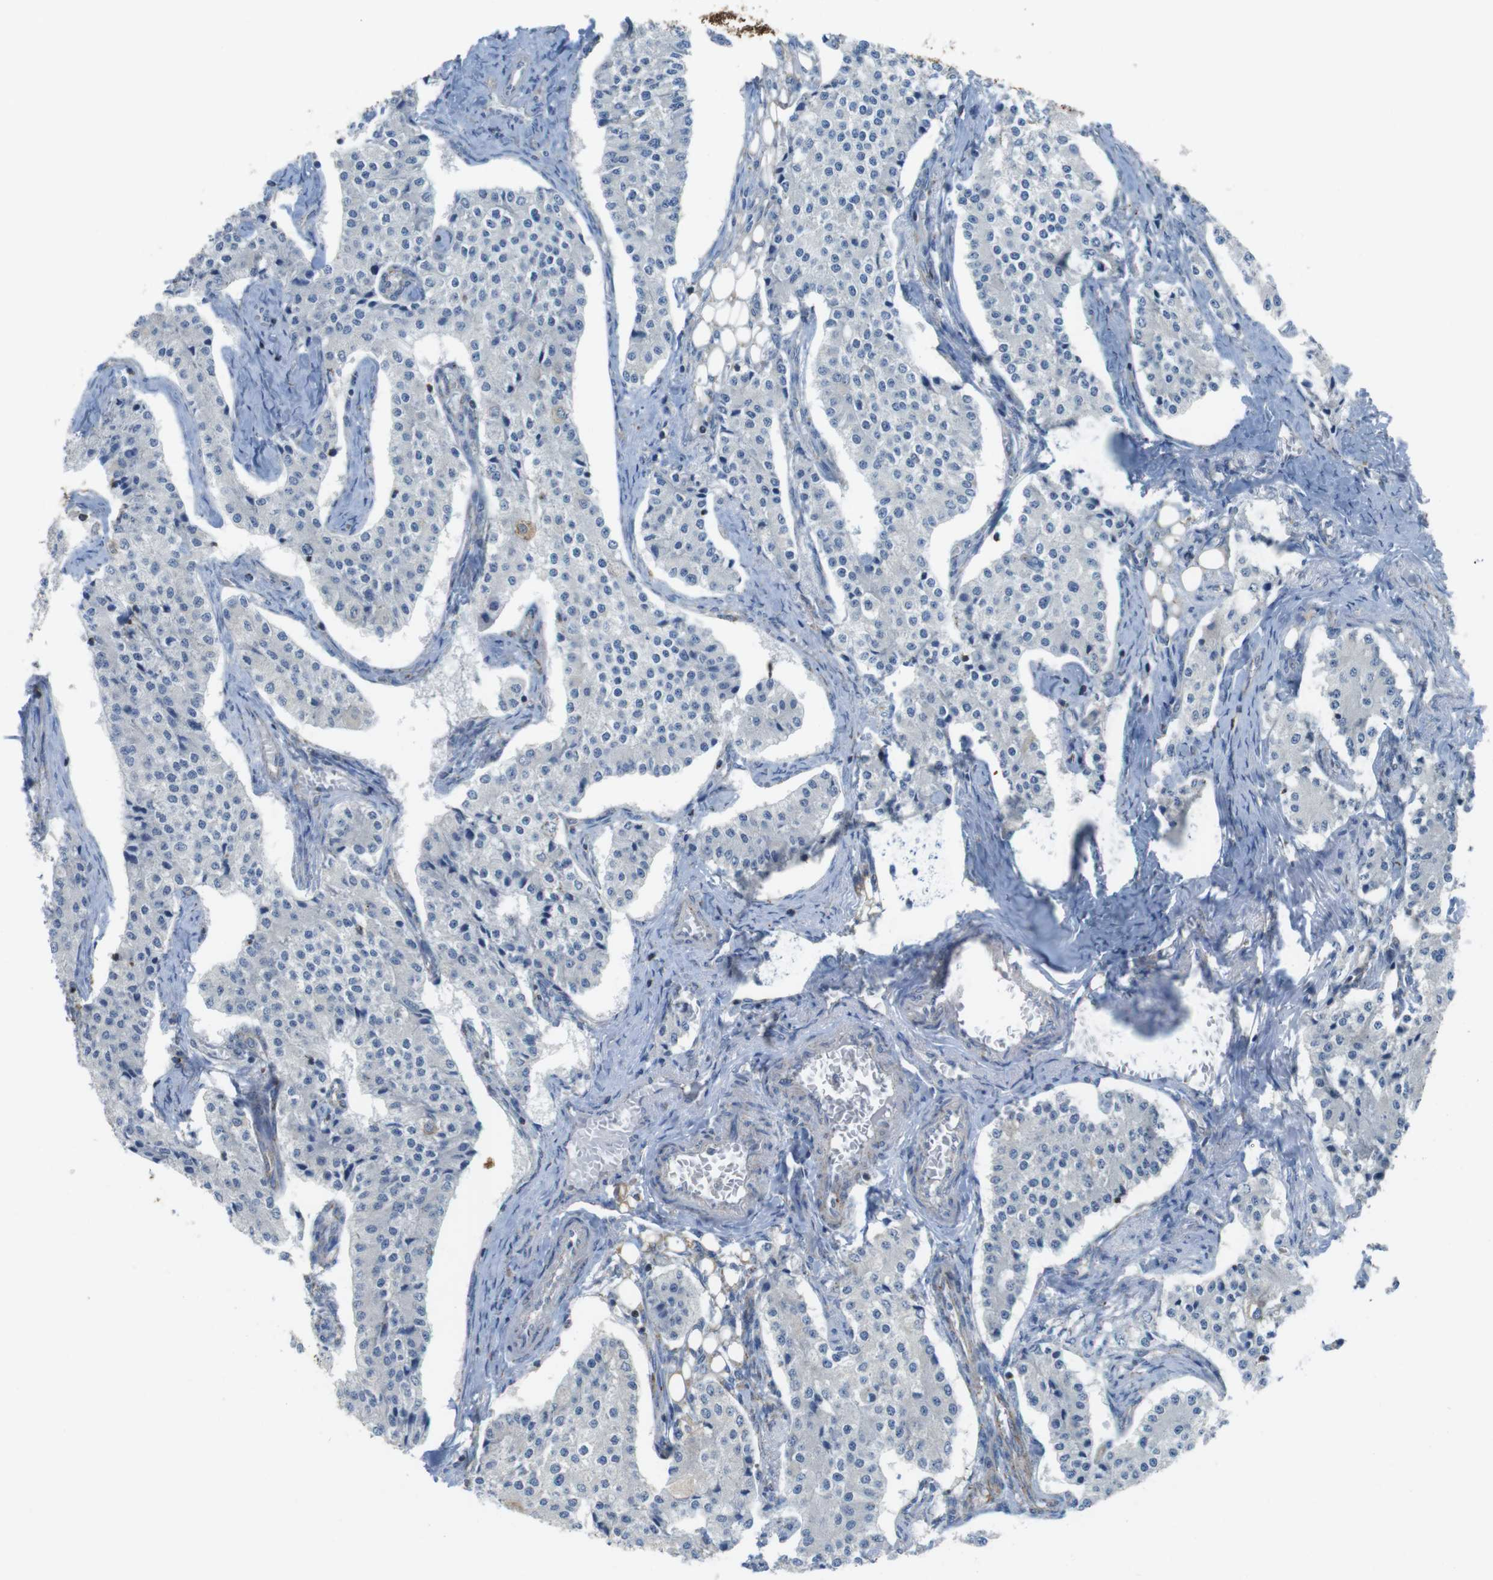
{"staining": {"intensity": "negative", "quantity": "none", "location": "none"}, "tissue": "carcinoid", "cell_type": "Tumor cells", "image_type": "cancer", "snomed": [{"axis": "morphology", "description": "Carcinoid, malignant, NOS"}, {"axis": "topography", "description": "Colon"}], "caption": "DAB (3,3'-diaminobenzidine) immunohistochemical staining of human carcinoid demonstrates no significant staining in tumor cells.", "gene": "GRIK2", "patient": {"sex": "female", "age": 52}}